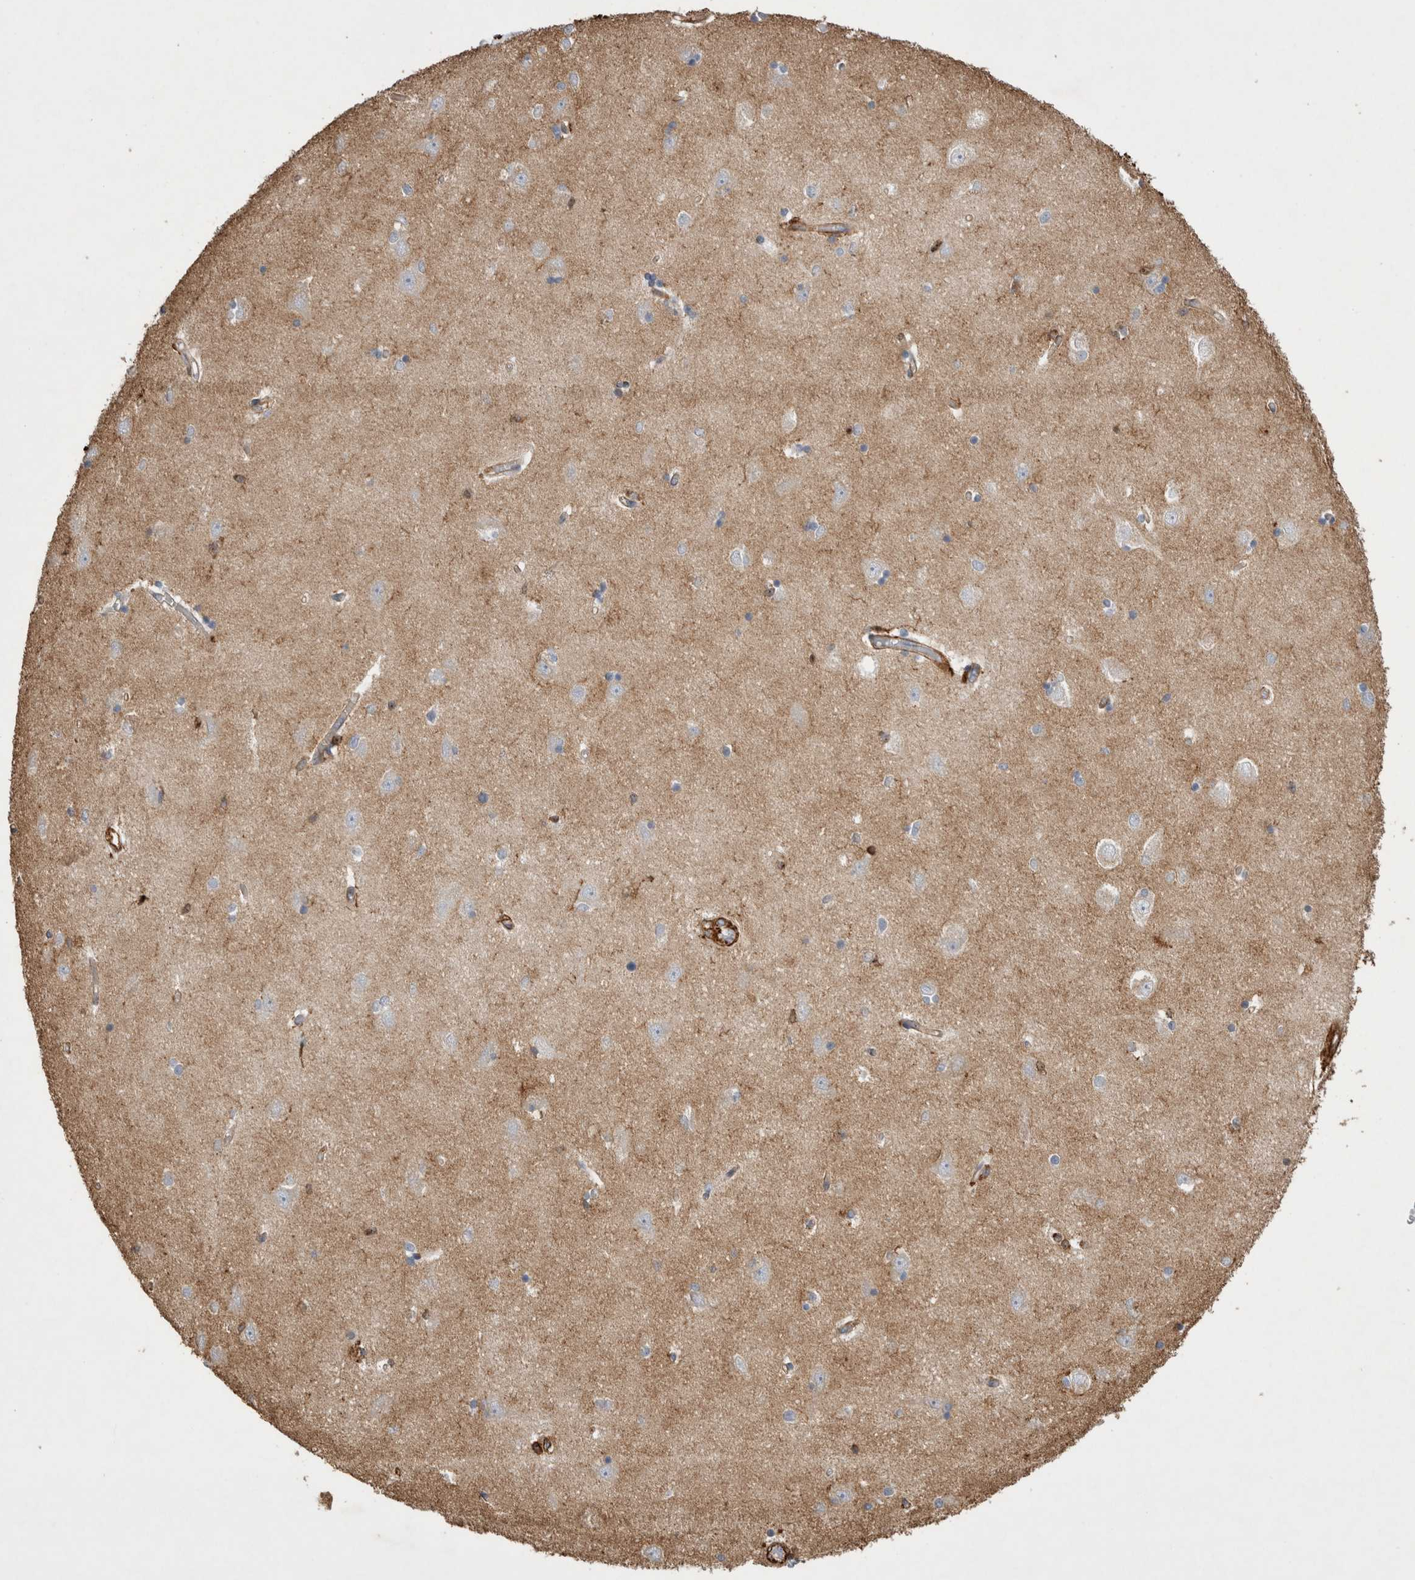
{"staining": {"intensity": "negative", "quantity": "none", "location": "none"}, "tissue": "hippocampus", "cell_type": "Glial cells", "image_type": "normal", "snomed": [{"axis": "morphology", "description": "Normal tissue, NOS"}, {"axis": "topography", "description": "Hippocampus"}], "caption": "Immunohistochemical staining of benign hippocampus exhibits no significant positivity in glial cells. (DAB immunohistochemistry (IHC) with hematoxylin counter stain).", "gene": "GPER1", "patient": {"sex": "male", "age": 45}}